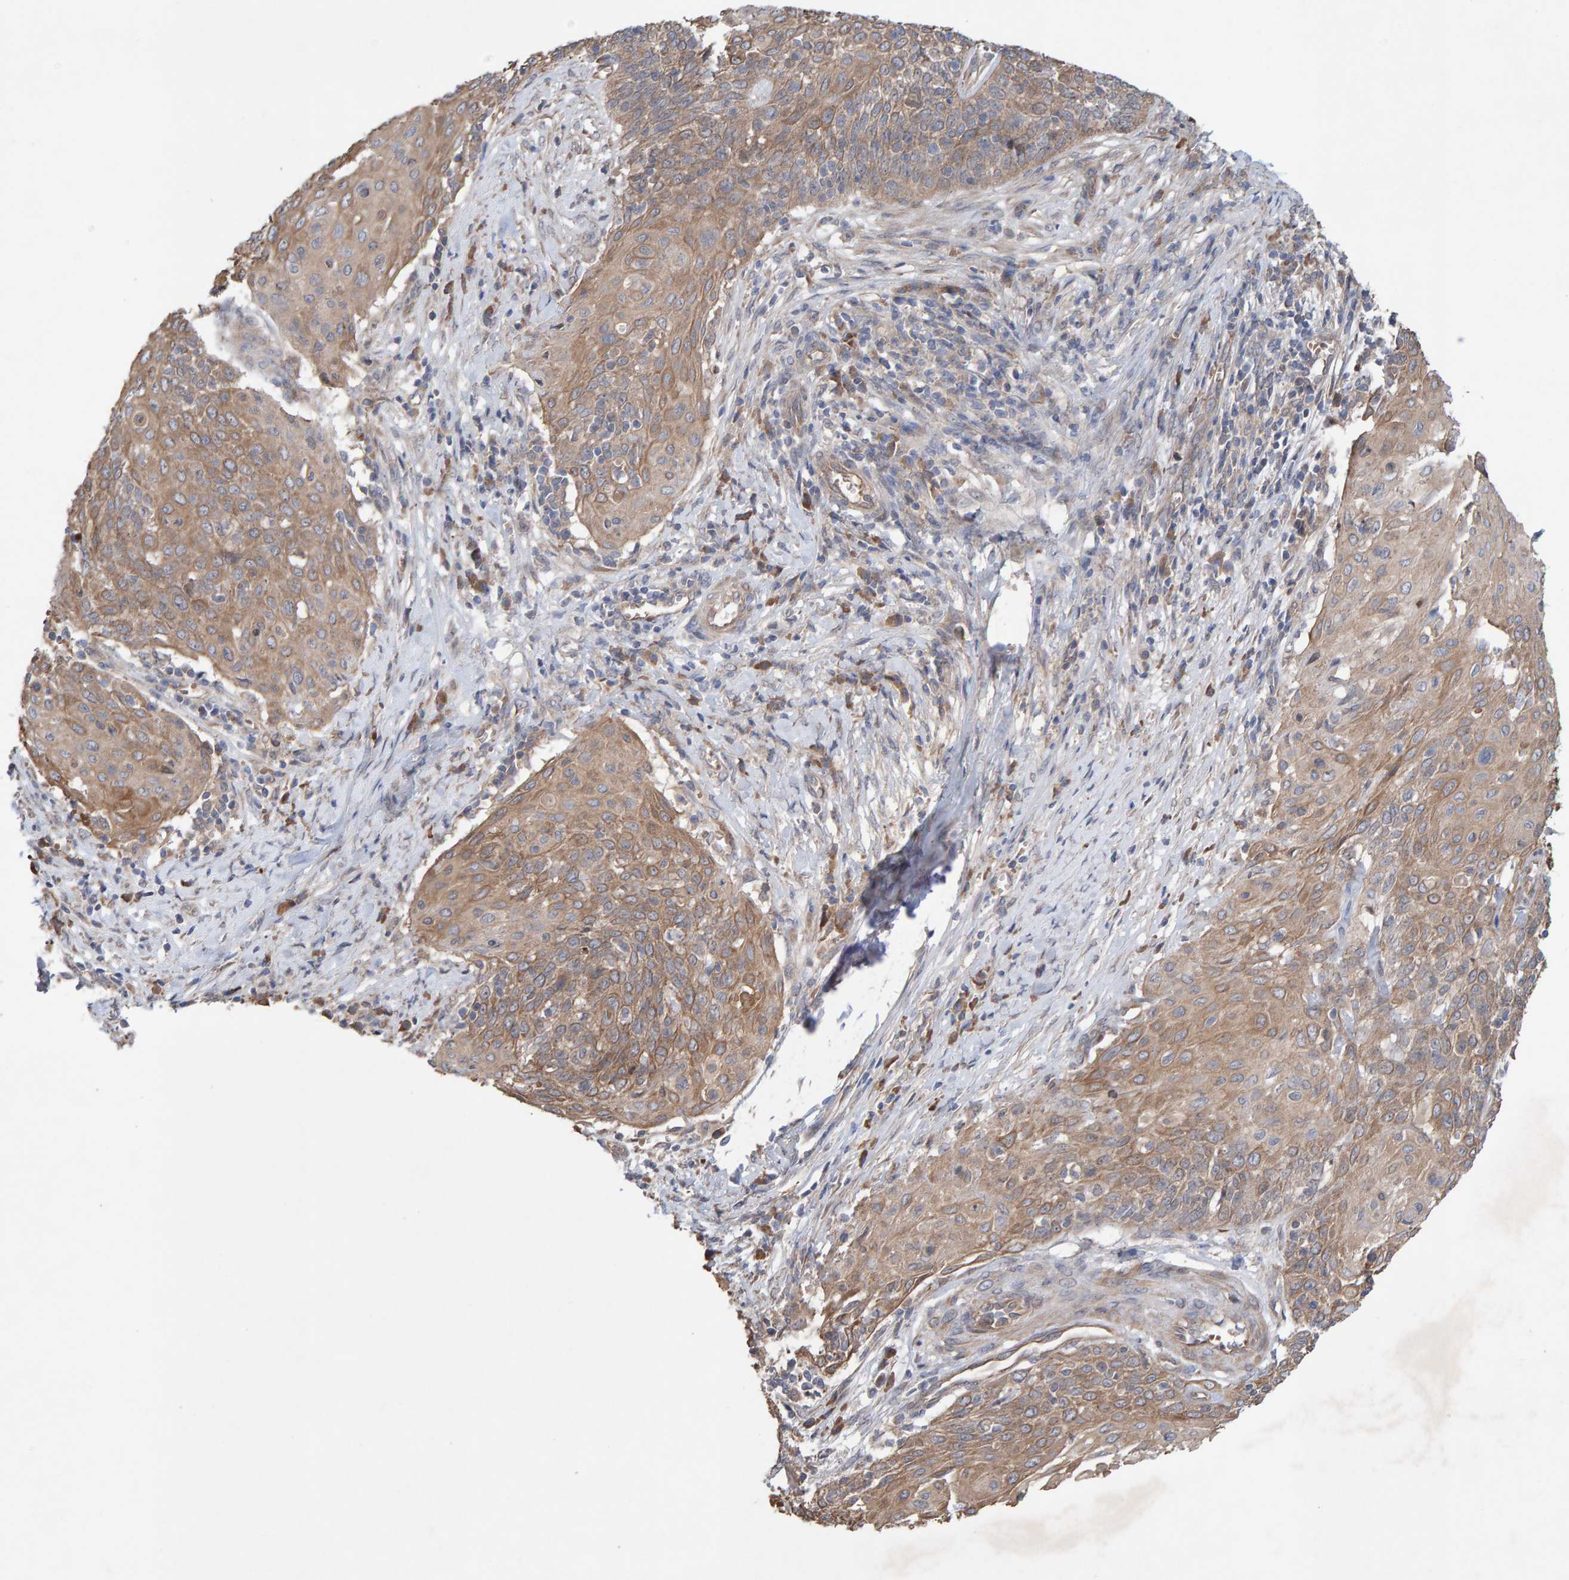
{"staining": {"intensity": "moderate", "quantity": ">75%", "location": "cytoplasmic/membranous"}, "tissue": "cervical cancer", "cell_type": "Tumor cells", "image_type": "cancer", "snomed": [{"axis": "morphology", "description": "Squamous cell carcinoma, NOS"}, {"axis": "topography", "description": "Cervix"}], "caption": "Immunohistochemistry image of neoplastic tissue: human cervical squamous cell carcinoma stained using immunohistochemistry exhibits medium levels of moderate protein expression localized specifically in the cytoplasmic/membranous of tumor cells, appearing as a cytoplasmic/membranous brown color.", "gene": "LRSAM1", "patient": {"sex": "female", "age": 39}}